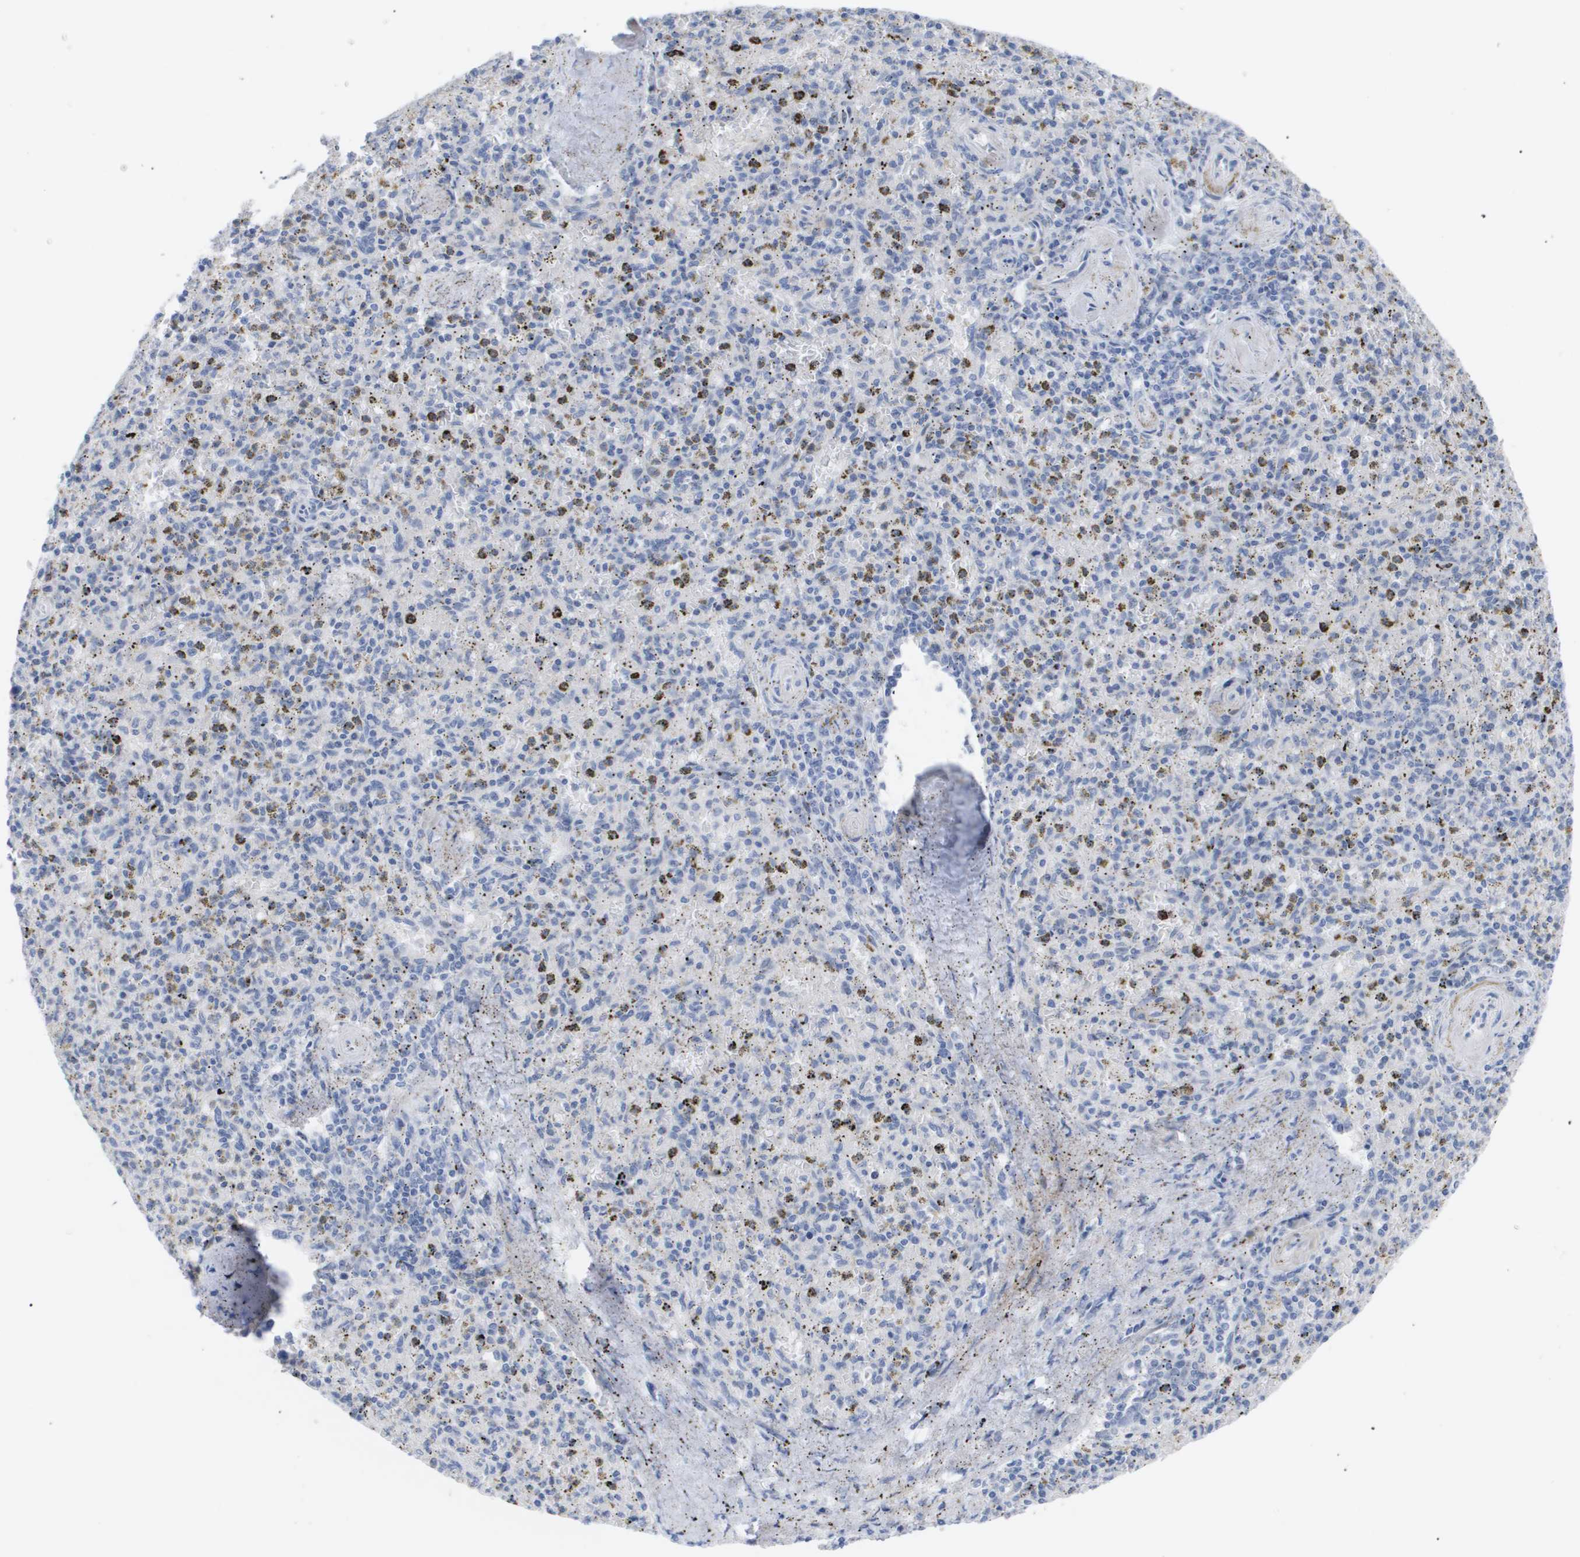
{"staining": {"intensity": "negative", "quantity": "none", "location": "none"}, "tissue": "spleen", "cell_type": "Cells in red pulp", "image_type": "normal", "snomed": [{"axis": "morphology", "description": "Normal tissue, NOS"}, {"axis": "topography", "description": "Spleen"}], "caption": "High magnification brightfield microscopy of unremarkable spleen stained with DAB (3,3'-diaminobenzidine) (brown) and counterstained with hematoxylin (blue): cells in red pulp show no significant expression.", "gene": "CAV3", "patient": {"sex": "male", "age": 72}}